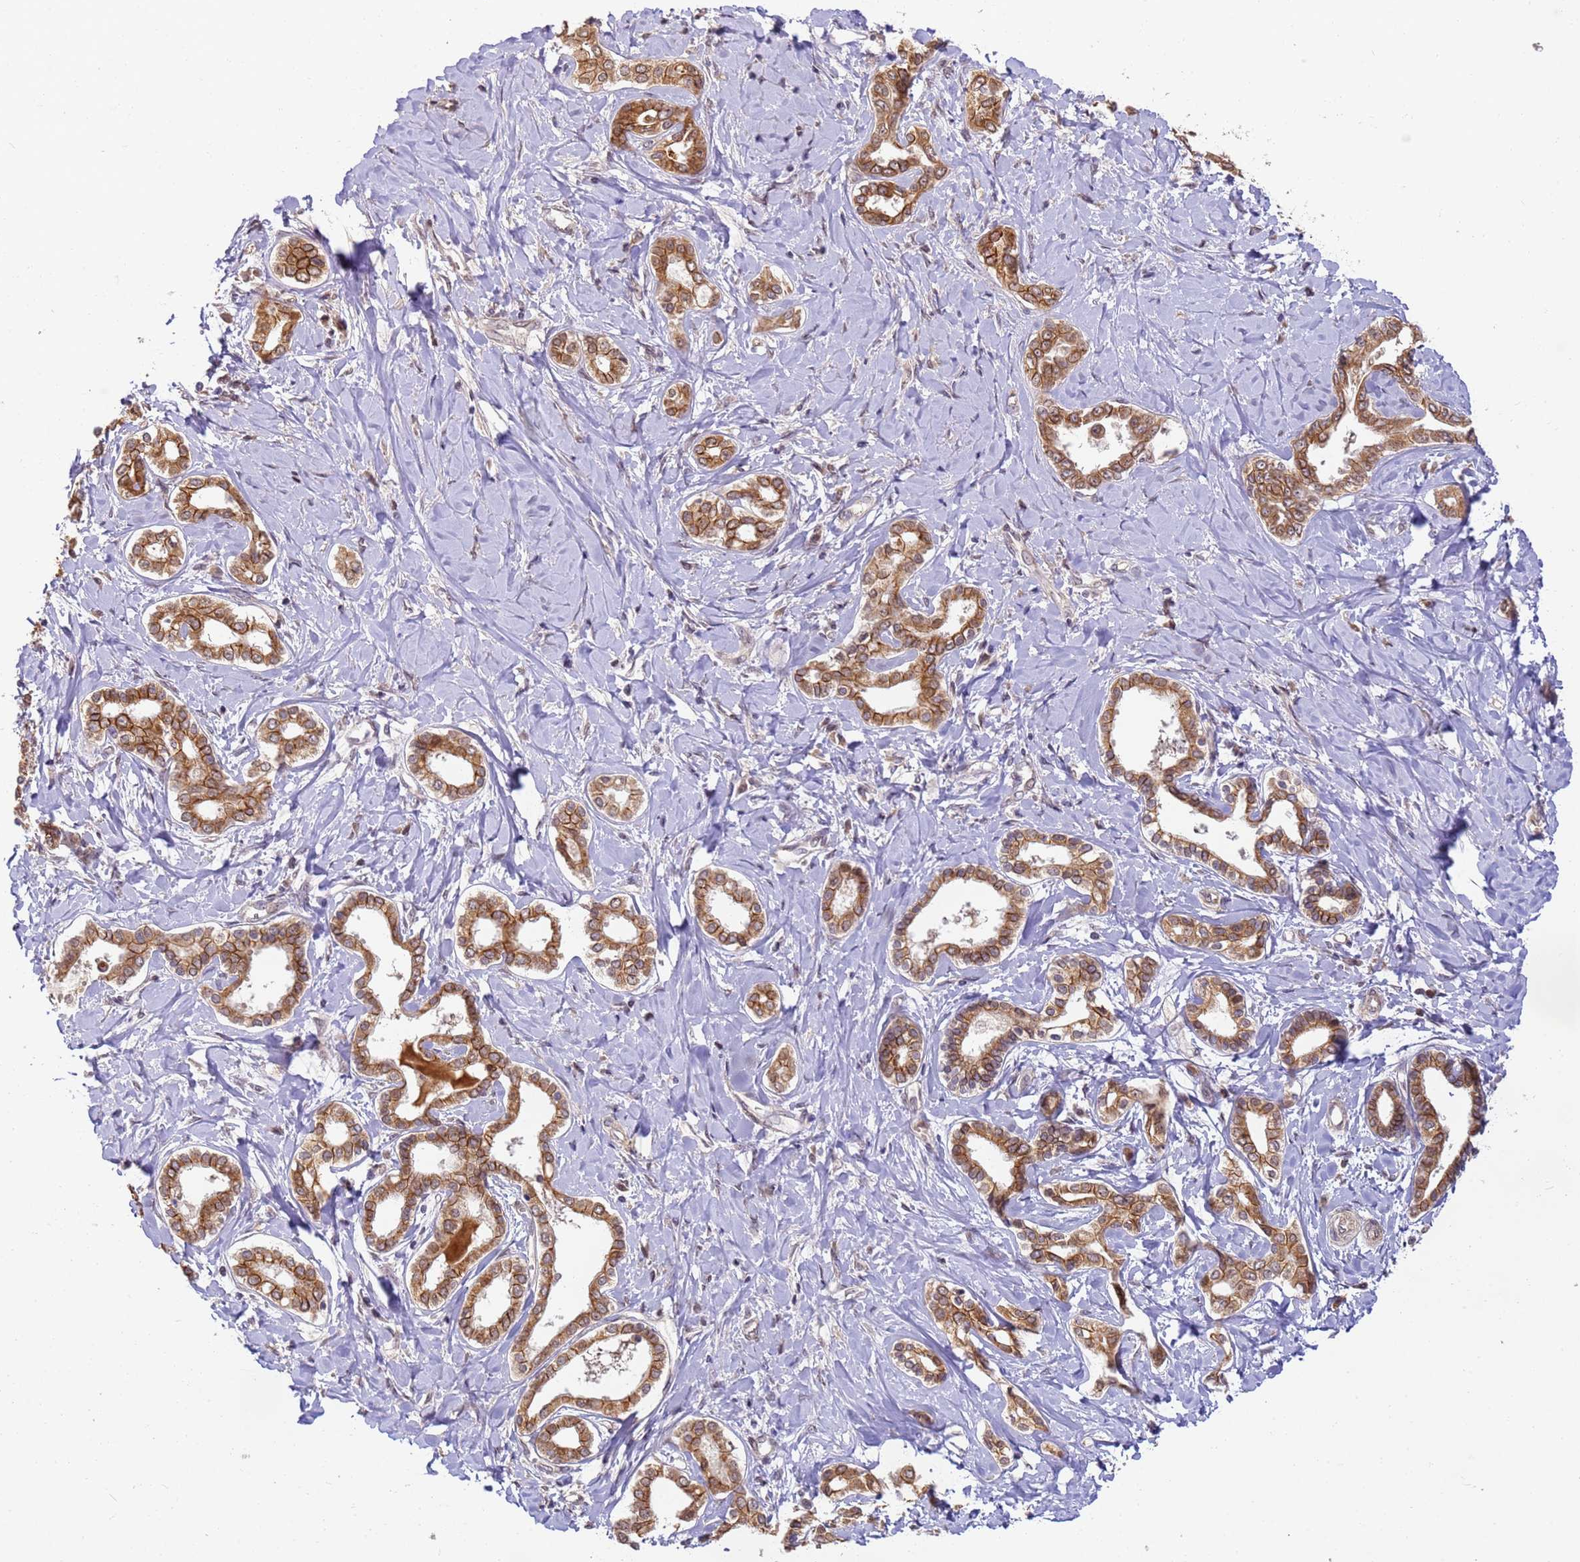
{"staining": {"intensity": "moderate", "quantity": ">75%", "location": "cytoplasmic/membranous"}, "tissue": "liver cancer", "cell_type": "Tumor cells", "image_type": "cancer", "snomed": [{"axis": "morphology", "description": "Cholangiocarcinoma"}, {"axis": "topography", "description": "Liver"}], "caption": "The immunohistochemical stain highlights moderate cytoplasmic/membranous positivity in tumor cells of cholangiocarcinoma (liver) tissue. The staining was performed using DAB (3,3'-diaminobenzidine) to visualize the protein expression in brown, while the nuclei were stained in blue with hematoxylin (Magnification: 20x).", "gene": "RAPGEF3", "patient": {"sex": "female", "age": 77}}